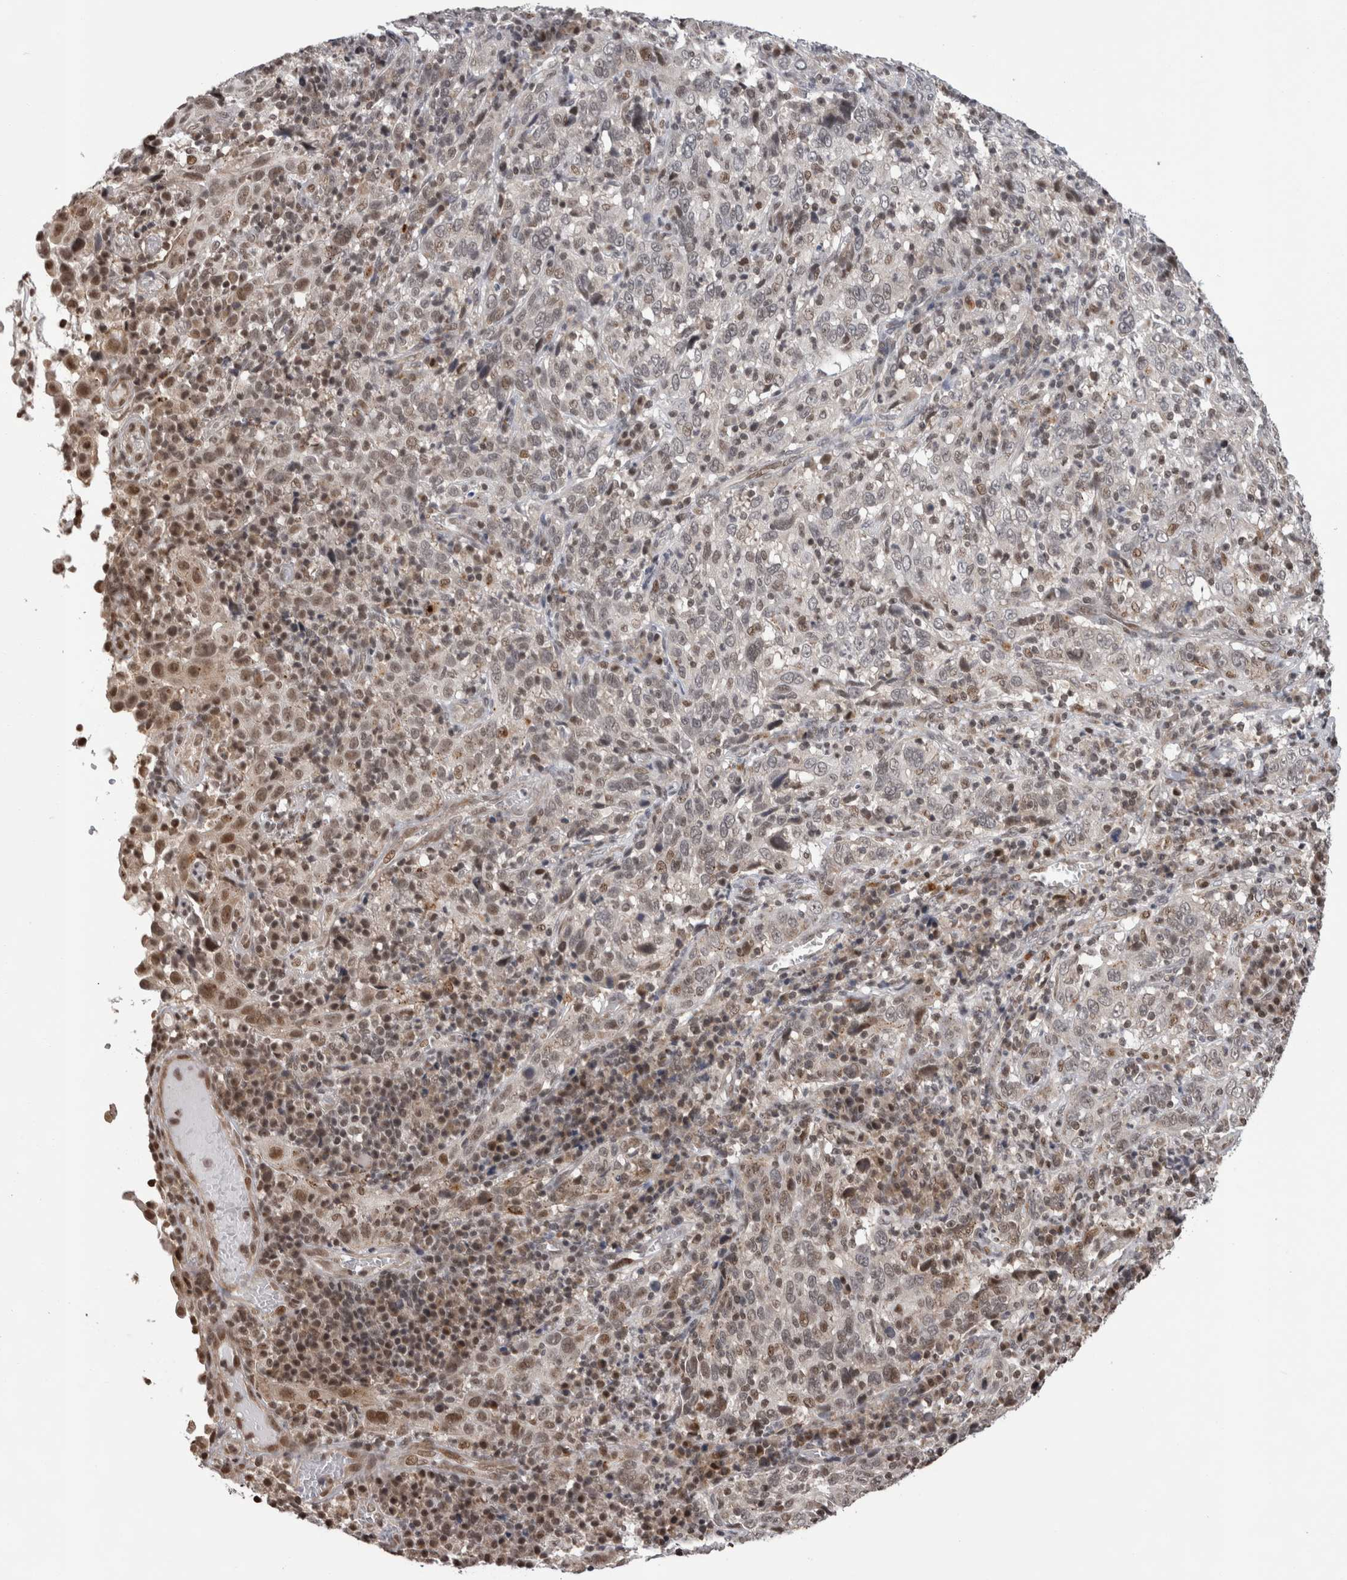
{"staining": {"intensity": "moderate", "quantity": "<25%", "location": "nuclear"}, "tissue": "cervical cancer", "cell_type": "Tumor cells", "image_type": "cancer", "snomed": [{"axis": "morphology", "description": "Squamous cell carcinoma, NOS"}, {"axis": "topography", "description": "Cervix"}], "caption": "Cervical cancer tissue shows moderate nuclear staining in approximately <25% of tumor cells (Stains: DAB in brown, nuclei in blue, Microscopy: brightfield microscopy at high magnification).", "gene": "ZBTB11", "patient": {"sex": "female", "age": 46}}